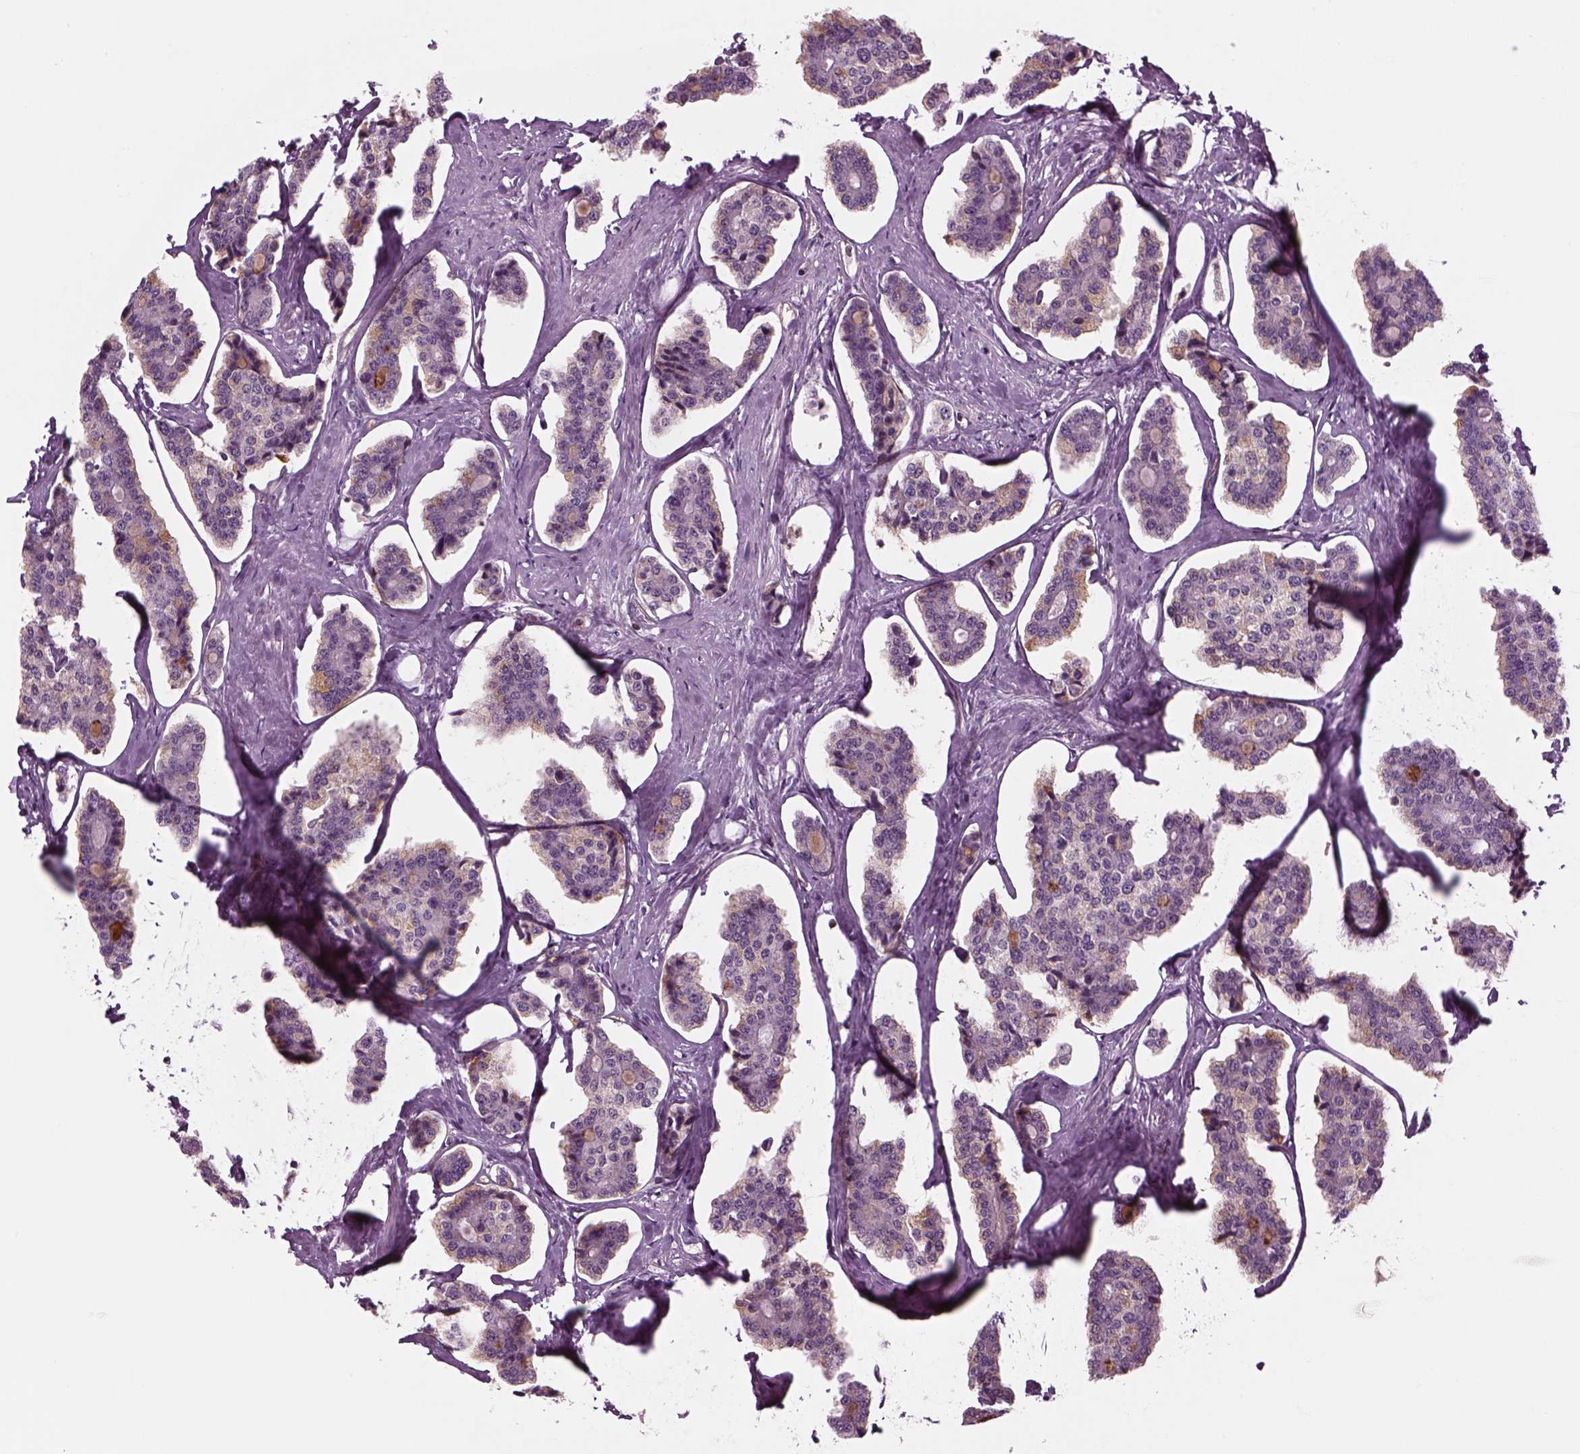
{"staining": {"intensity": "moderate", "quantity": "<25%", "location": "cytoplasmic/membranous"}, "tissue": "carcinoid", "cell_type": "Tumor cells", "image_type": "cancer", "snomed": [{"axis": "morphology", "description": "Carcinoid, malignant, NOS"}, {"axis": "topography", "description": "Small intestine"}], "caption": "Human carcinoid stained with a protein marker exhibits moderate staining in tumor cells.", "gene": "SLC2A3", "patient": {"sex": "female", "age": 65}}